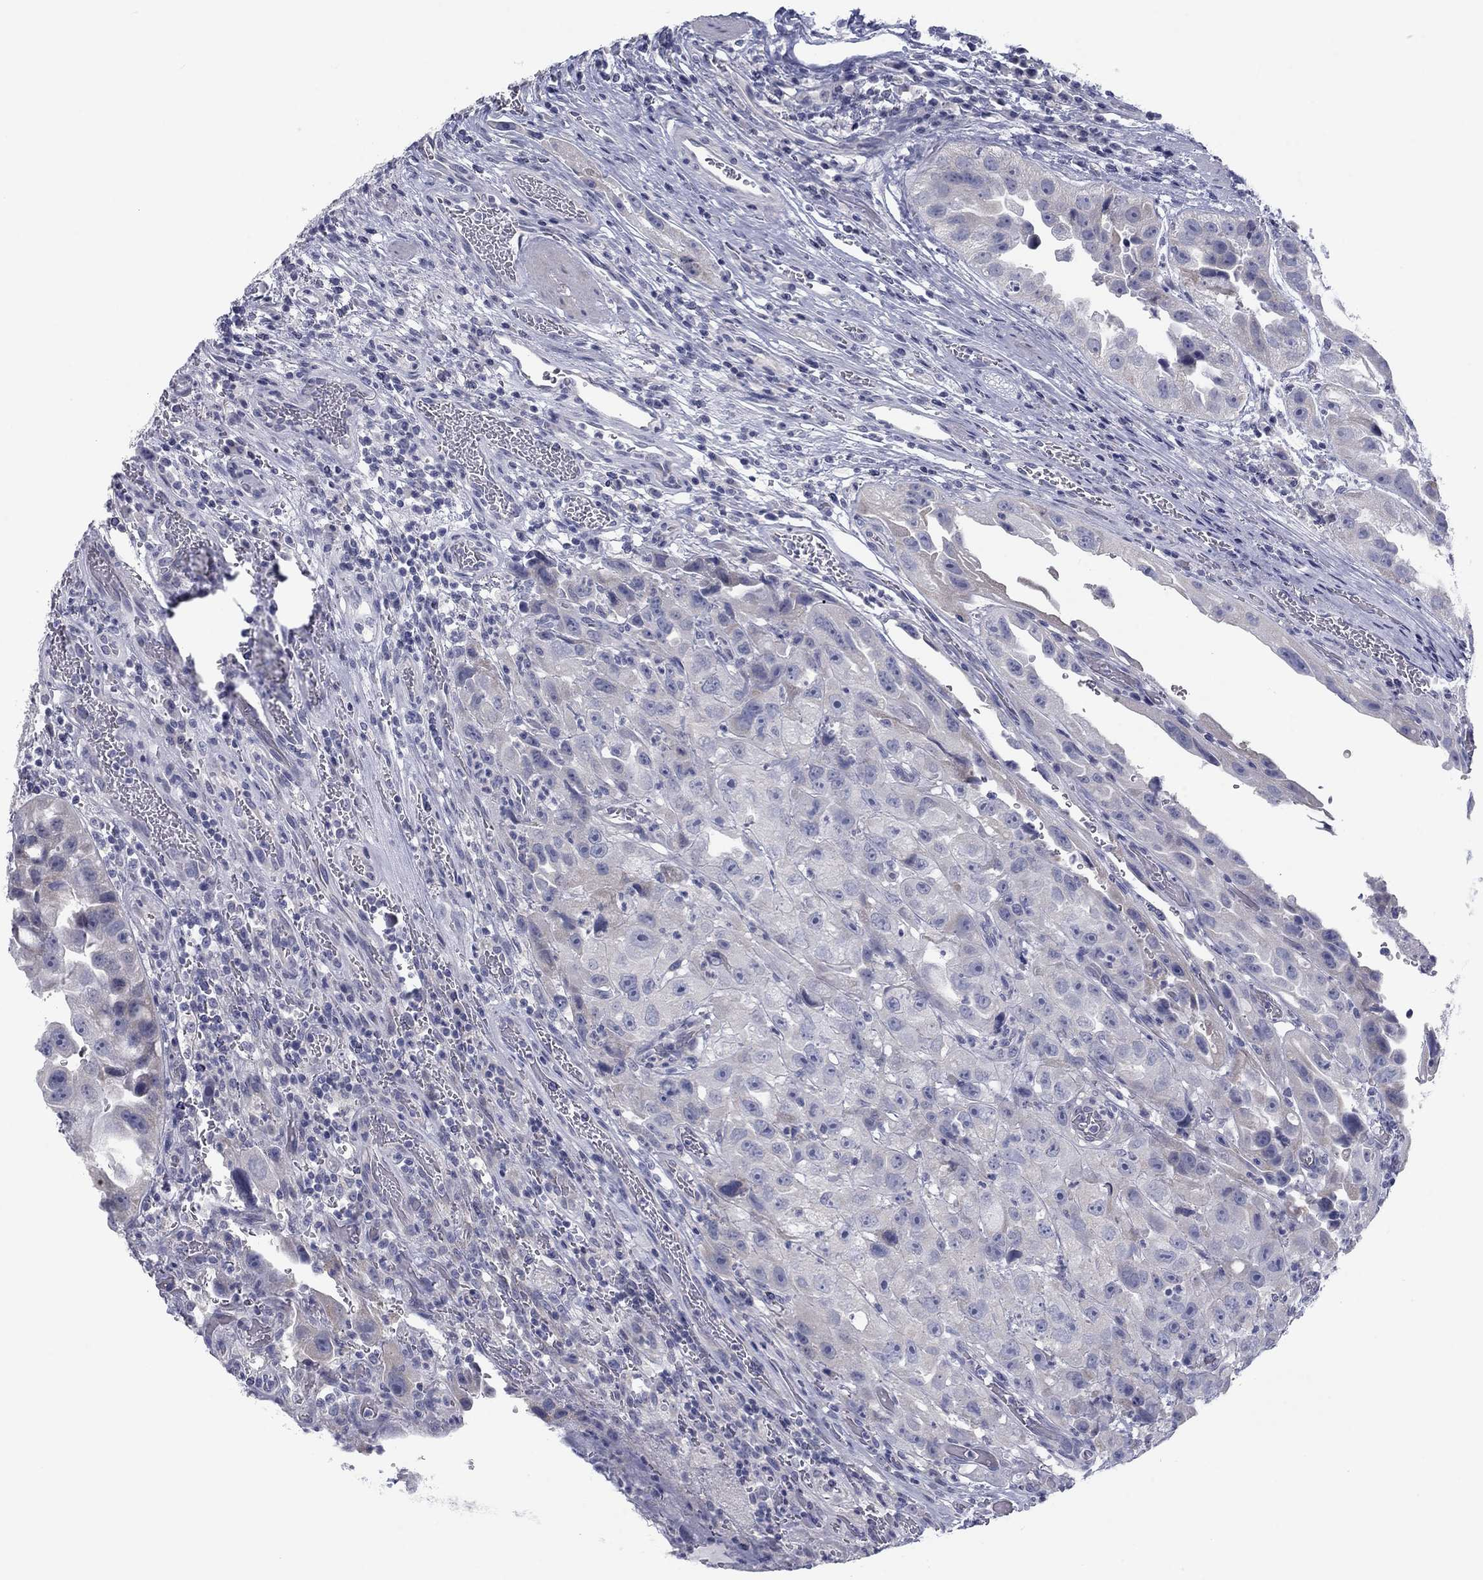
{"staining": {"intensity": "negative", "quantity": "none", "location": "none"}, "tissue": "urothelial cancer", "cell_type": "Tumor cells", "image_type": "cancer", "snomed": [{"axis": "morphology", "description": "Urothelial carcinoma, High grade"}, {"axis": "topography", "description": "Urinary bladder"}], "caption": "This is an immunohistochemistry histopathology image of human high-grade urothelial carcinoma. There is no expression in tumor cells.", "gene": "CALB1", "patient": {"sex": "female", "age": 41}}